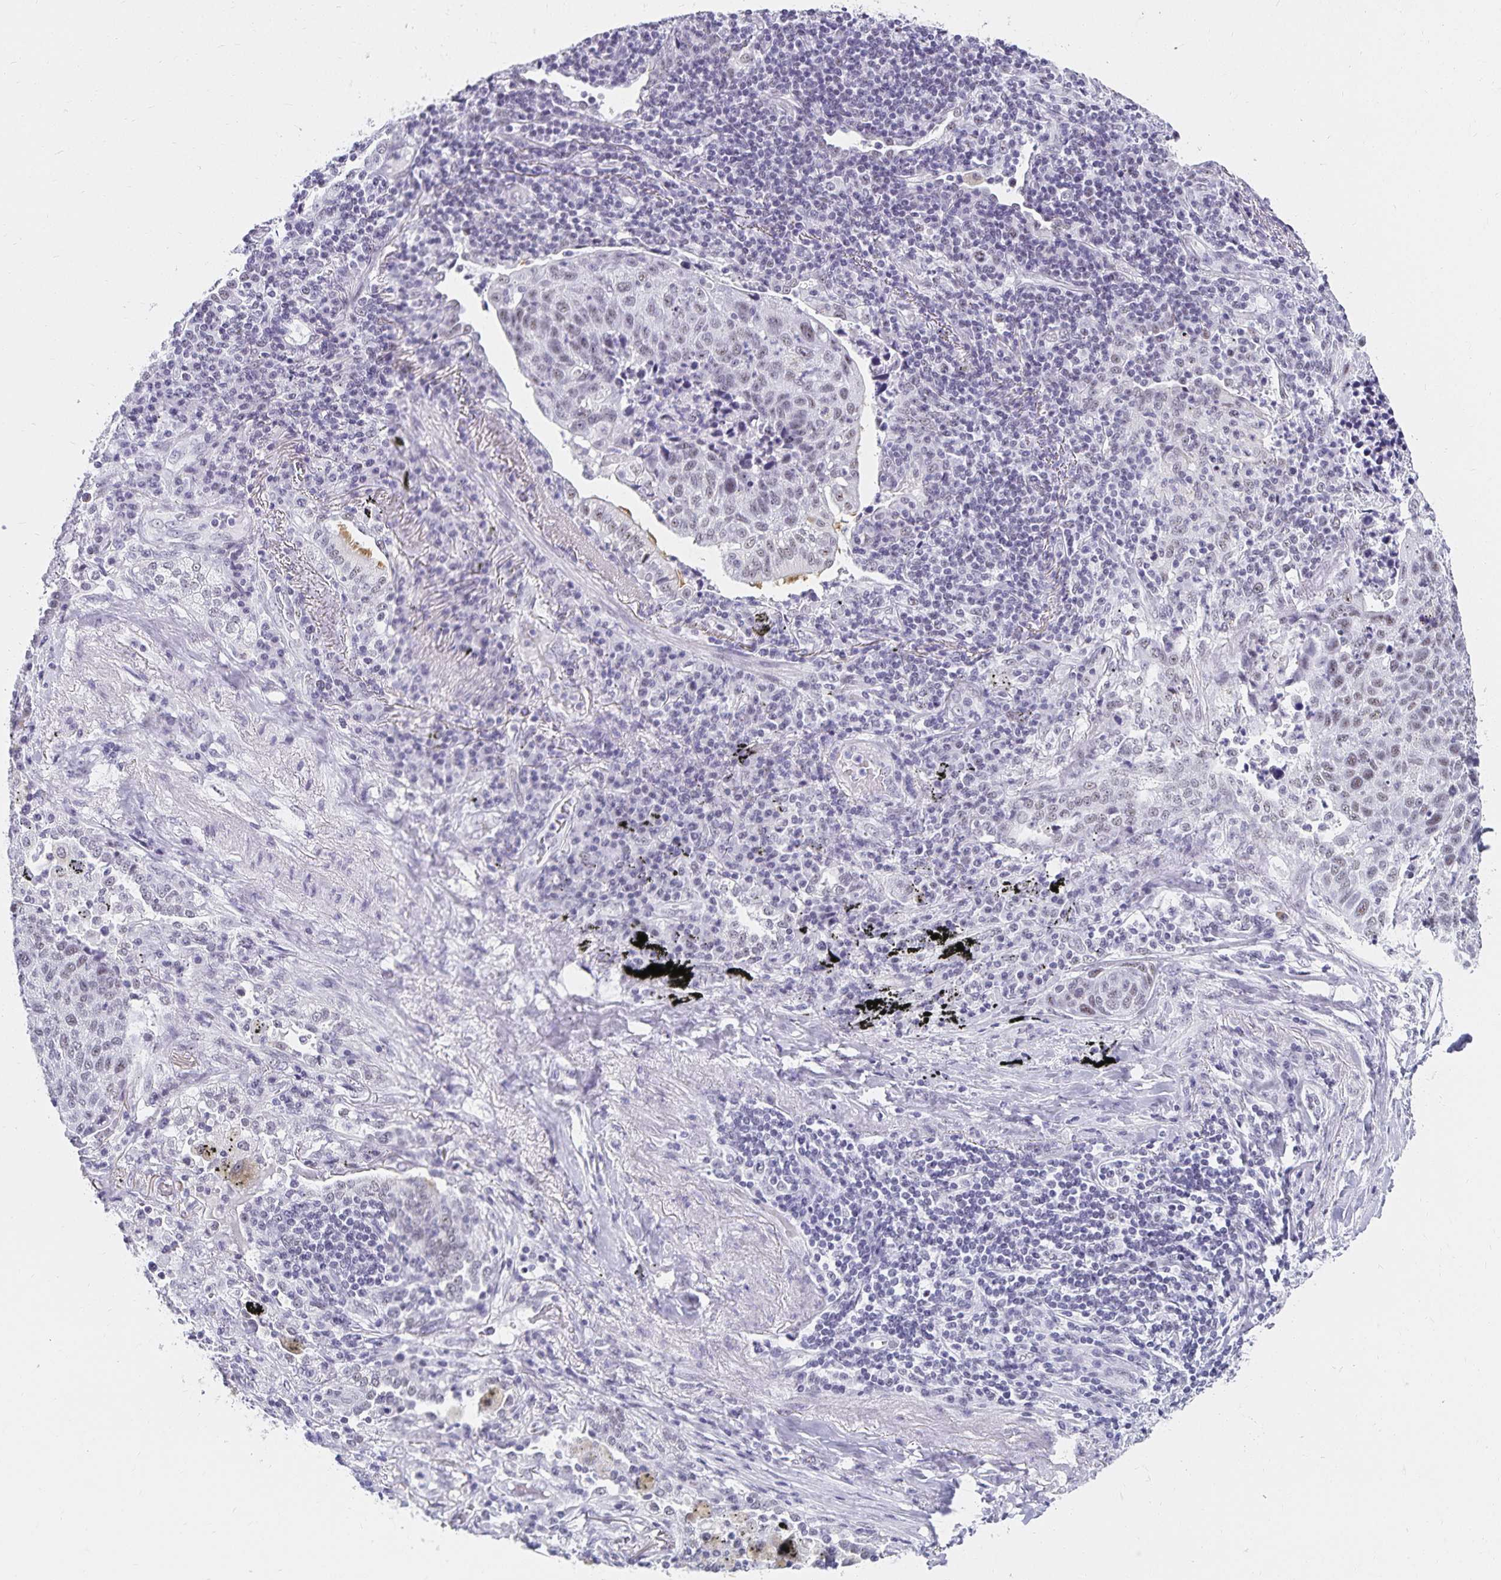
{"staining": {"intensity": "weak", "quantity": "<25%", "location": "nuclear"}, "tissue": "lung cancer", "cell_type": "Tumor cells", "image_type": "cancer", "snomed": [{"axis": "morphology", "description": "Squamous cell carcinoma, NOS"}, {"axis": "topography", "description": "Lymph node"}, {"axis": "topography", "description": "Lung"}], "caption": "This is an IHC micrograph of lung cancer. There is no positivity in tumor cells.", "gene": "C20orf85", "patient": {"sex": "male", "age": 61}}